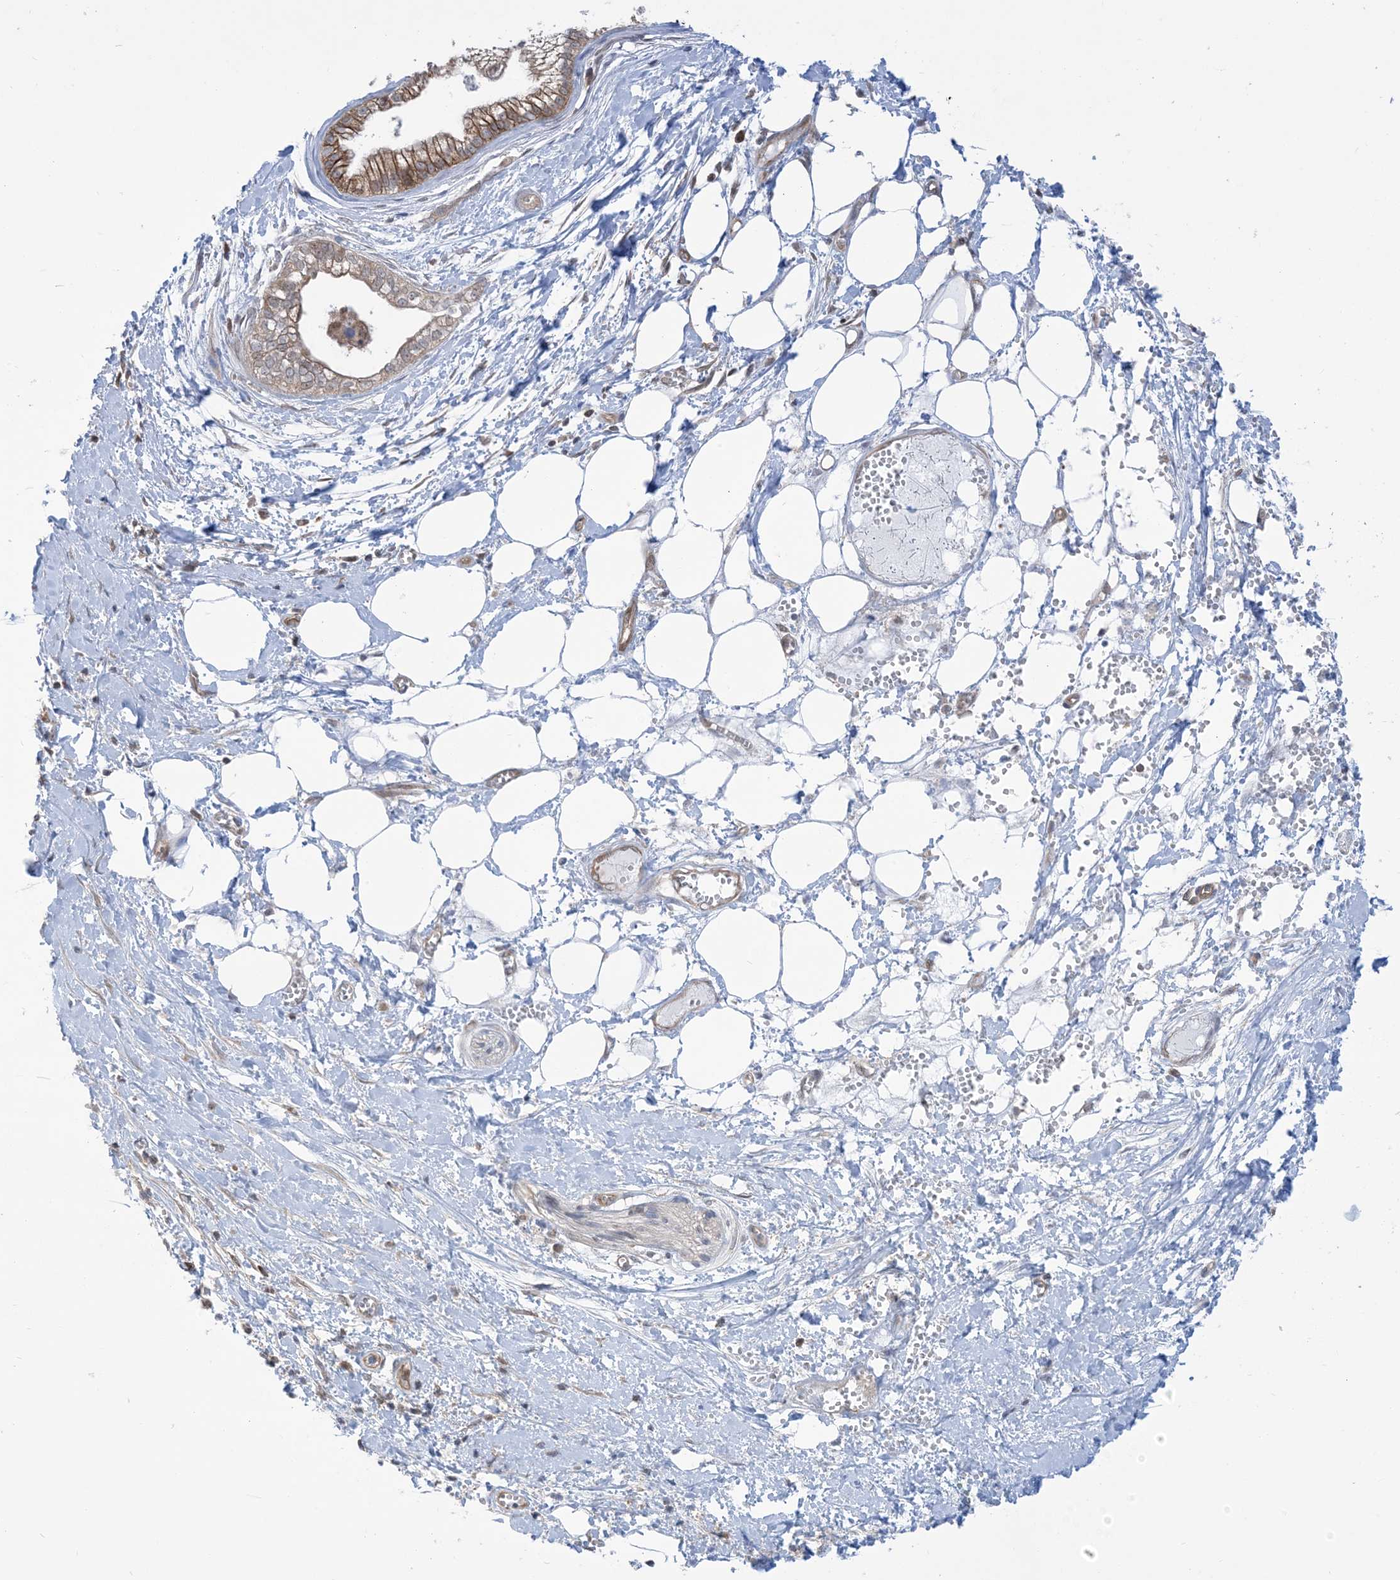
{"staining": {"intensity": "moderate", "quantity": ">75%", "location": "cytoplasmic/membranous"}, "tissue": "pancreatic cancer", "cell_type": "Tumor cells", "image_type": "cancer", "snomed": [{"axis": "morphology", "description": "Adenocarcinoma, NOS"}, {"axis": "topography", "description": "Pancreas"}], "caption": "Brown immunohistochemical staining in pancreatic cancer (adenocarcinoma) reveals moderate cytoplasmic/membranous staining in about >75% of tumor cells.", "gene": "CASP4", "patient": {"sex": "male", "age": 68}}